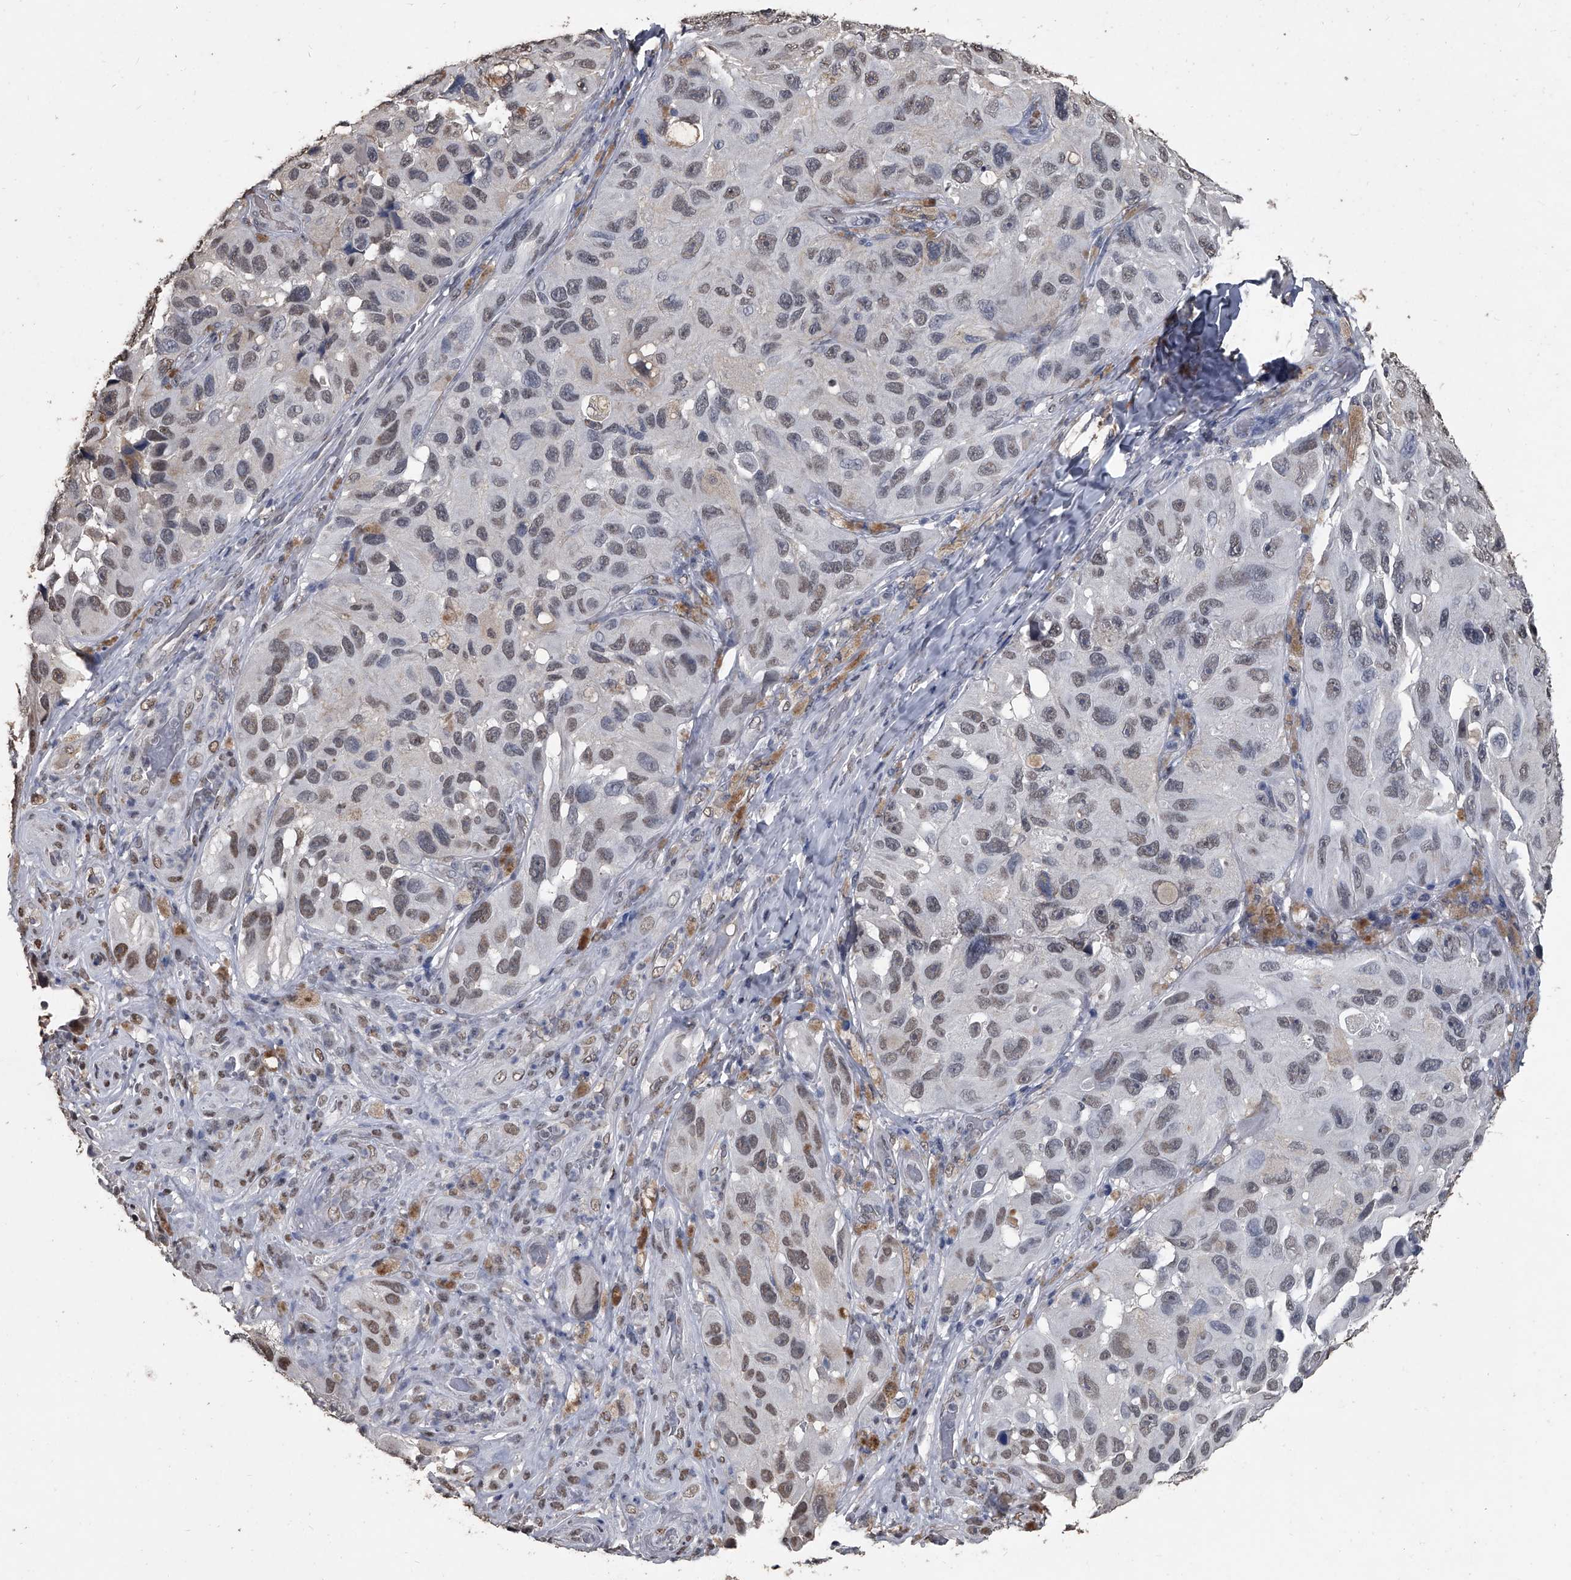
{"staining": {"intensity": "weak", "quantity": "25%-75%", "location": "nuclear"}, "tissue": "melanoma", "cell_type": "Tumor cells", "image_type": "cancer", "snomed": [{"axis": "morphology", "description": "Malignant melanoma, NOS"}, {"axis": "topography", "description": "Skin"}], "caption": "Brown immunohistochemical staining in malignant melanoma displays weak nuclear staining in approximately 25%-75% of tumor cells.", "gene": "MATR3", "patient": {"sex": "female", "age": 73}}